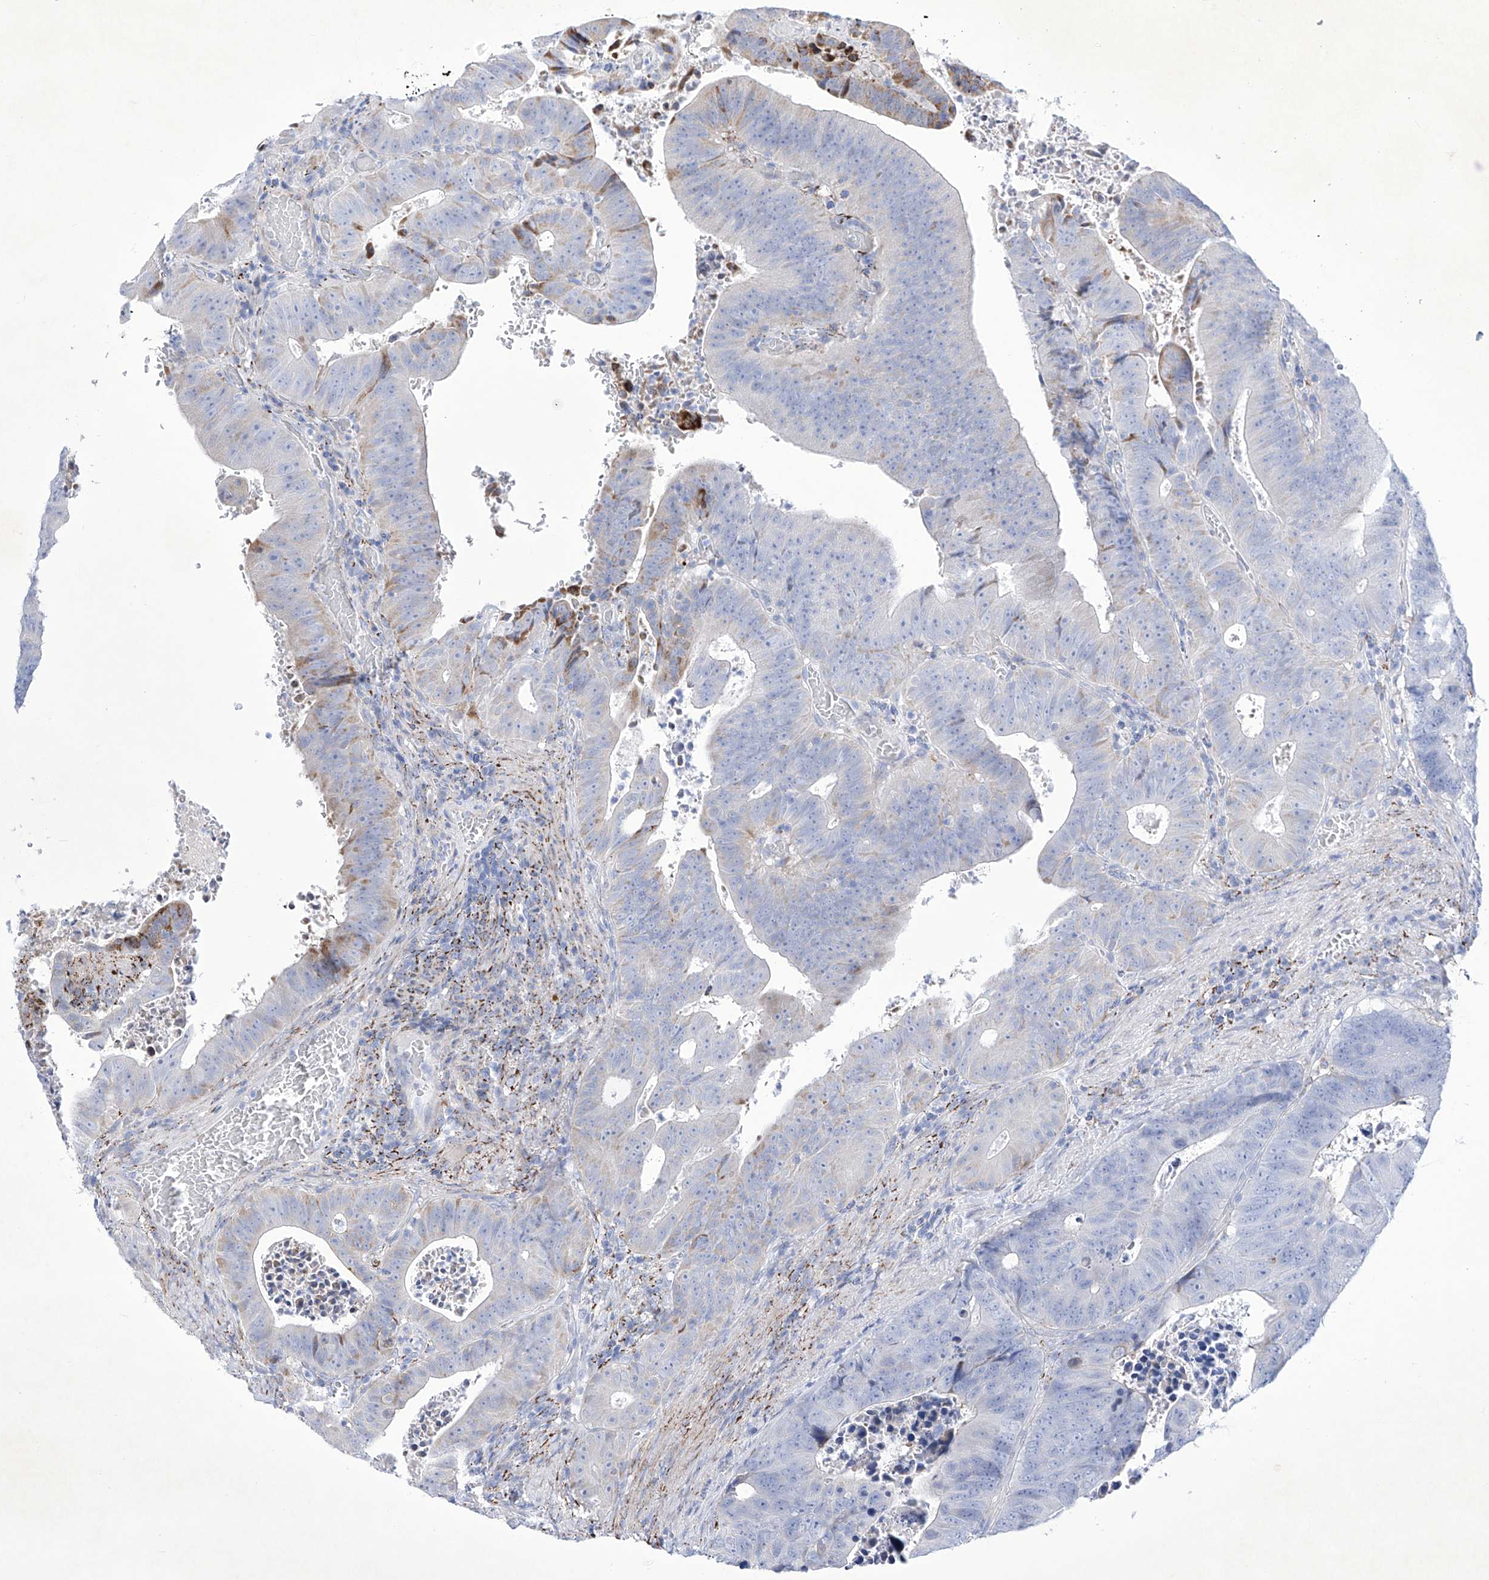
{"staining": {"intensity": "negative", "quantity": "none", "location": "none"}, "tissue": "colorectal cancer", "cell_type": "Tumor cells", "image_type": "cancer", "snomed": [{"axis": "morphology", "description": "Adenocarcinoma, NOS"}, {"axis": "topography", "description": "Colon"}], "caption": "IHC micrograph of neoplastic tissue: human colorectal adenocarcinoma stained with DAB (3,3'-diaminobenzidine) displays no significant protein staining in tumor cells.", "gene": "C1orf87", "patient": {"sex": "male", "age": 87}}